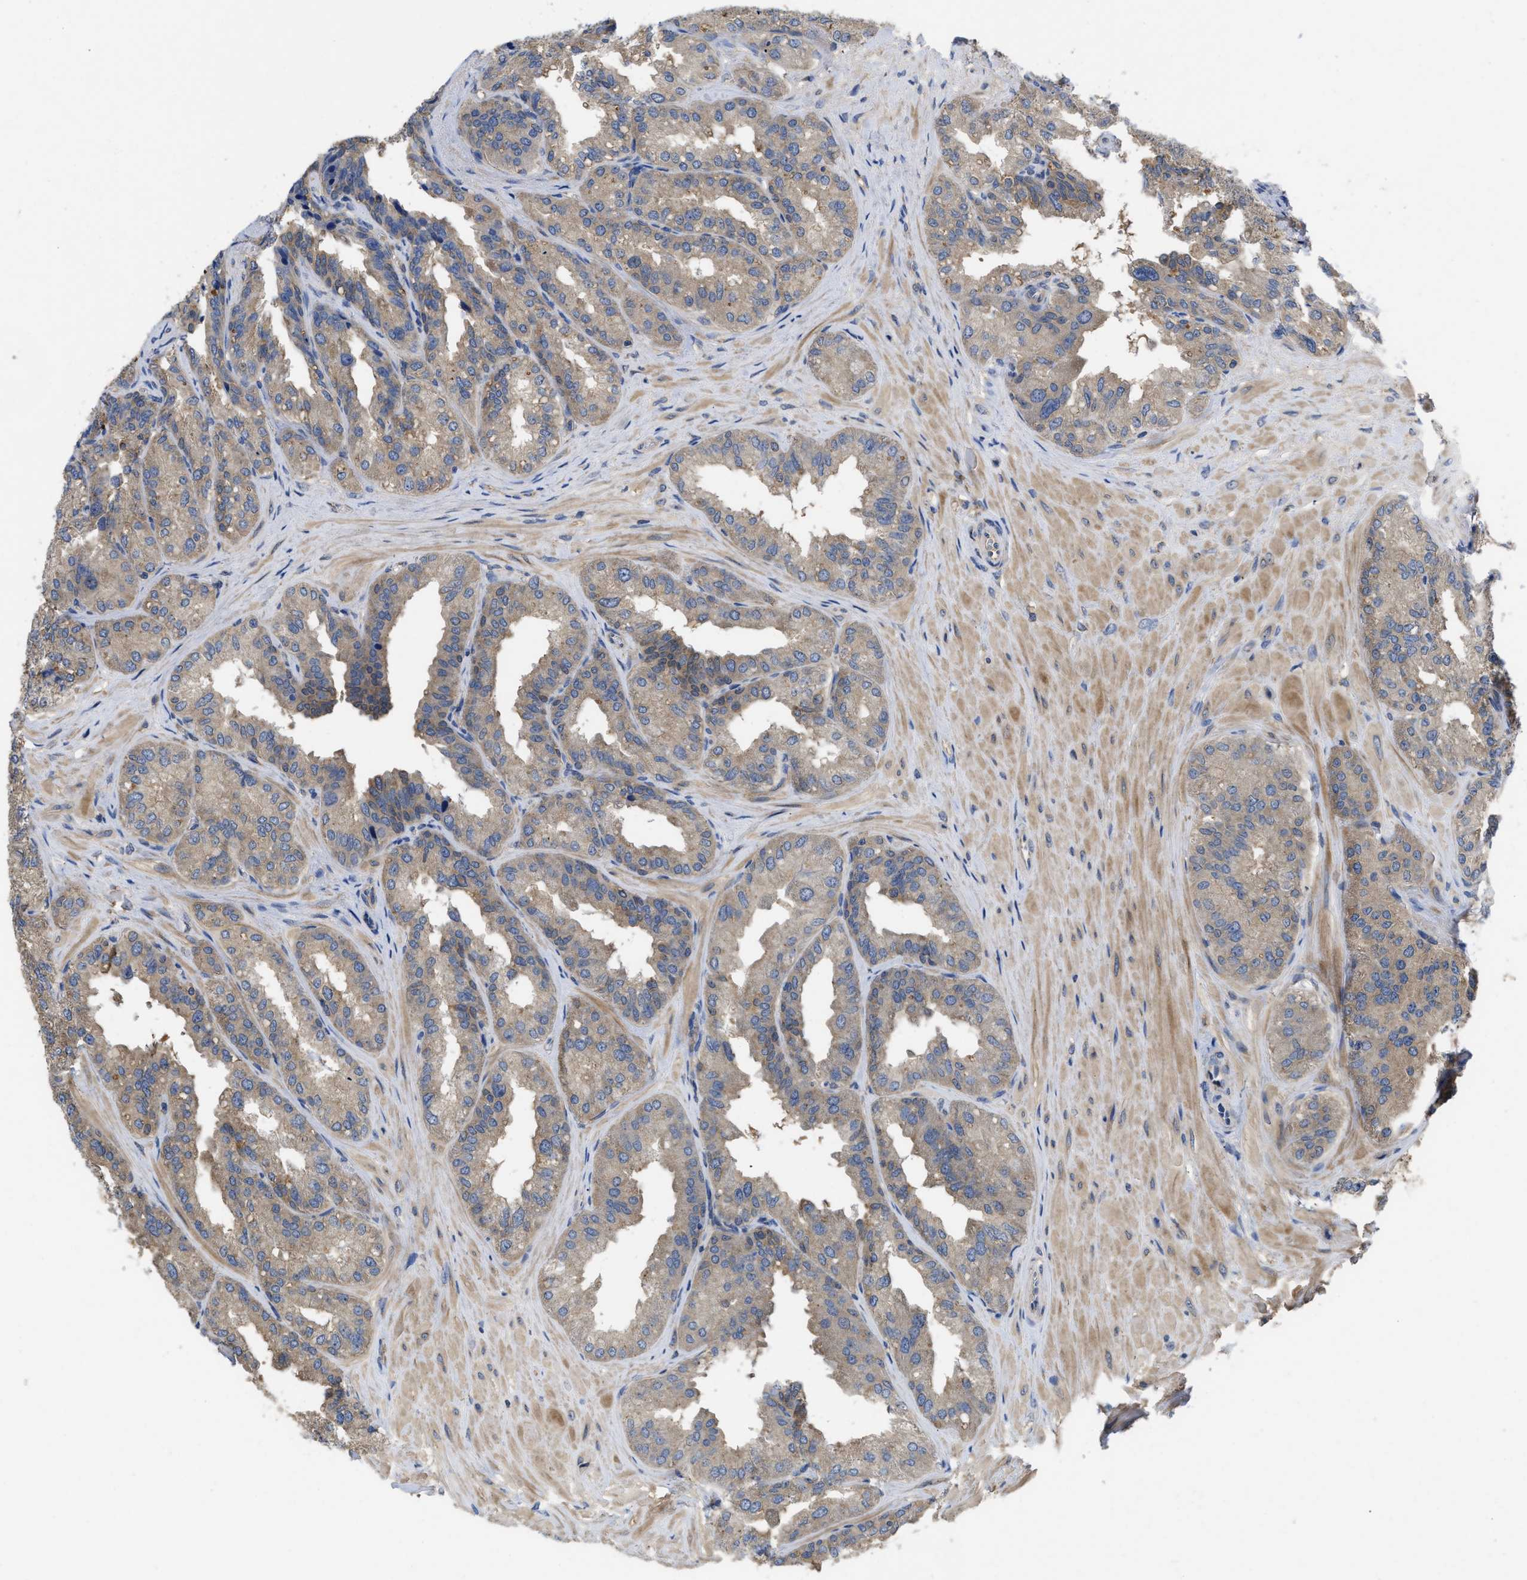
{"staining": {"intensity": "weak", "quantity": "25%-75%", "location": "cytoplasmic/membranous"}, "tissue": "seminal vesicle", "cell_type": "Glandular cells", "image_type": "normal", "snomed": [{"axis": "morphology", "description": "Normal tissue, NOS"}, {"axis": "topography", "description": "Prostate"}, {"axis": "topography", "description": "Seminal veicle"}], "caption": "Immunohistochemistry of normal seminal vesicle demonstrates low levels of weak cytoplasmic/membranous expression in approximately 25%-75% of glandular cells. The staining is performed using DAB brown chromogen to label protein expression. The nuclei are counter-stained blue using hematoxylin.", "gene": "RNF216", "patient": {"sex": "male", "age": 51}}